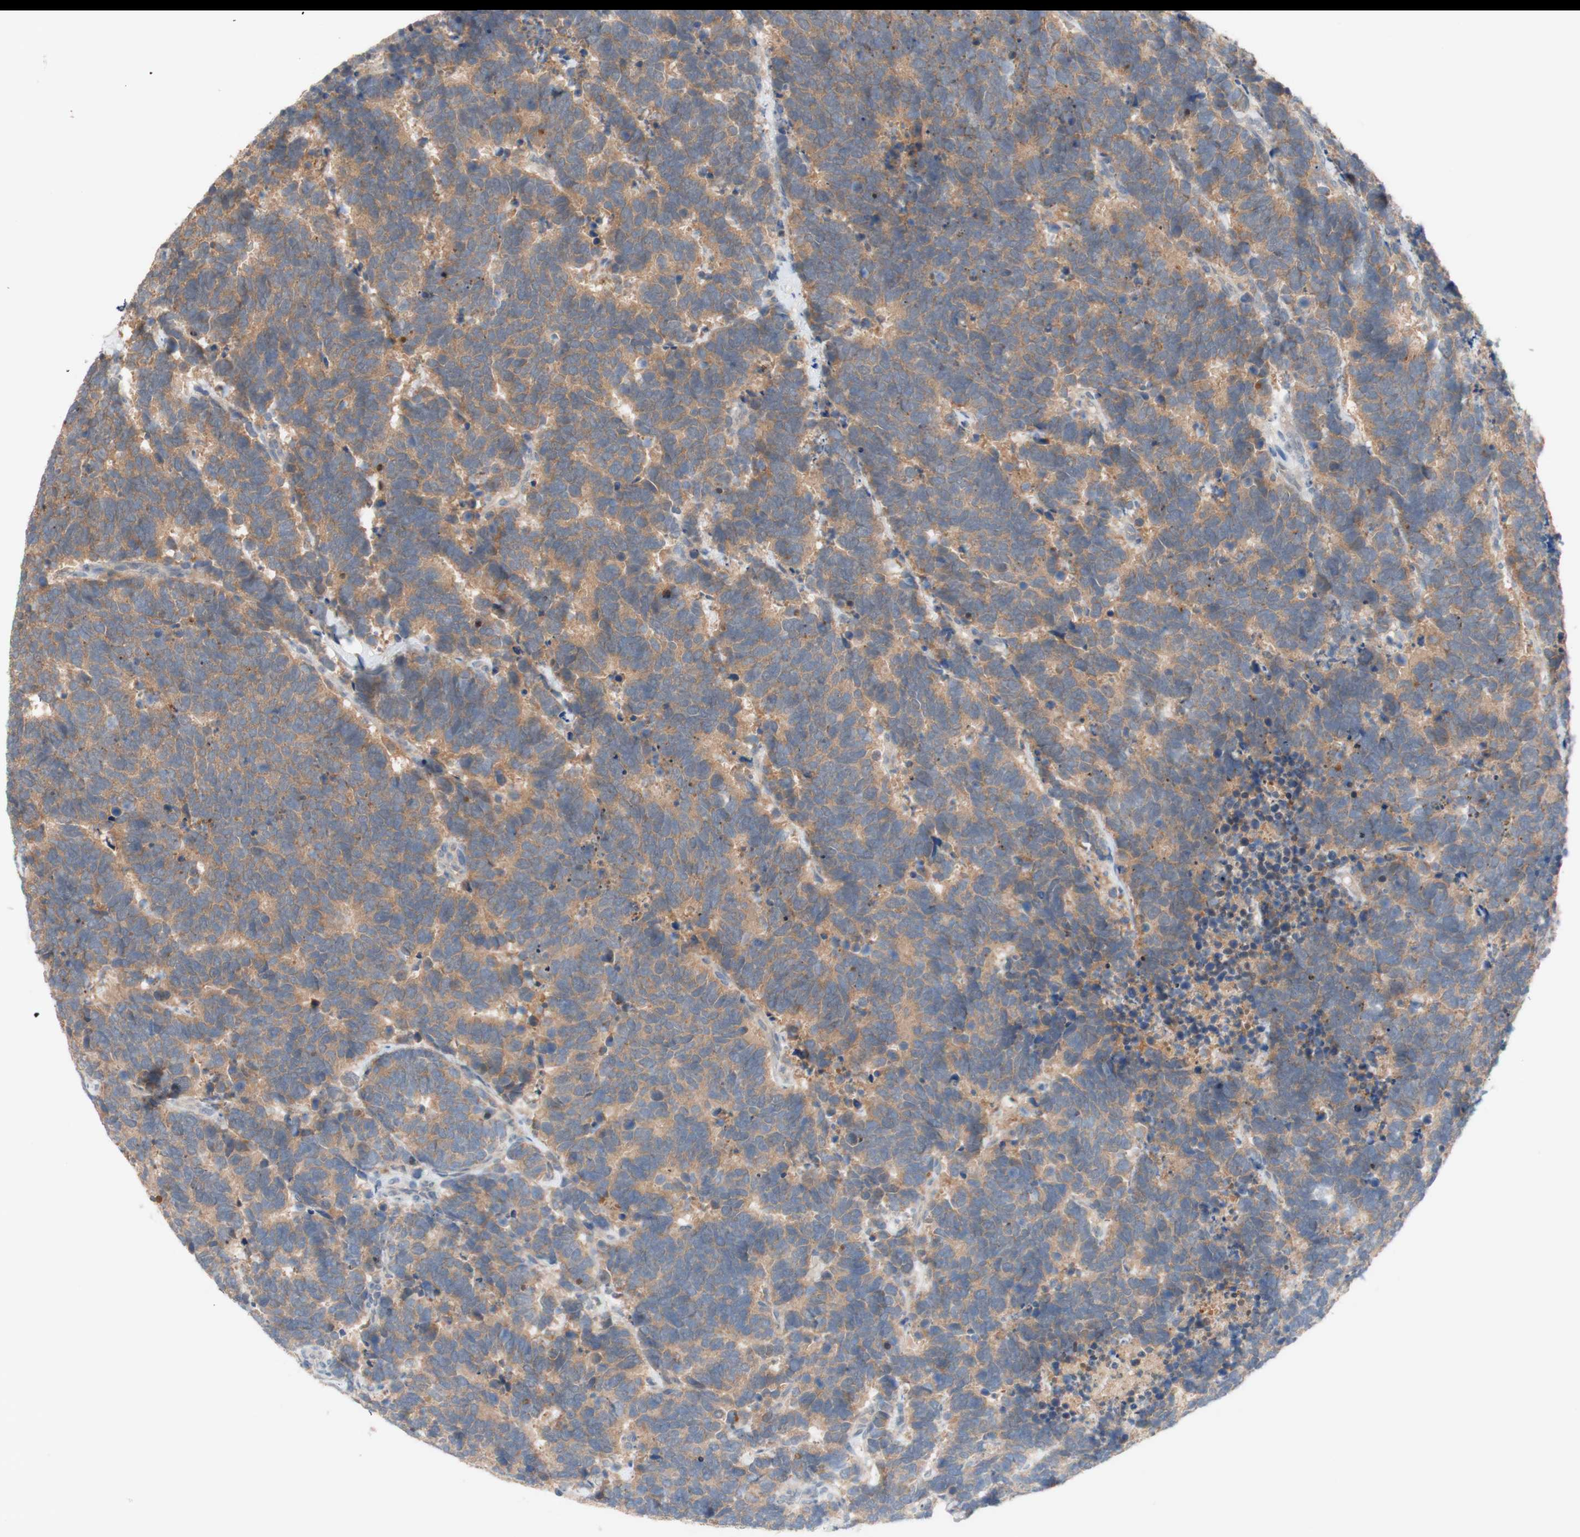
{"staining": {"intensity": "weak", "quantity": ">75%", "location": "cytoplasmic/membranous"}, "tissue": "carcinoid", "cell_type": "Tumor cells", "image_type": "cancer", "snomed": [{"axis": "morphology", "description": "Carcinoma, NOS"}, {"axis": "morphology", "description": "Carcinoid, malignant, NOS"}, {"axis": "topography", "description": "Urinary bladder"}], "caption": "Brown immunohistochemical staining in human malignant carcinoid shows weak cytoplasmic/membranous expression in approximately >75% of tumor cells.", "gene": "PEX2", "patient": {"sex": "male", "age": 57}}